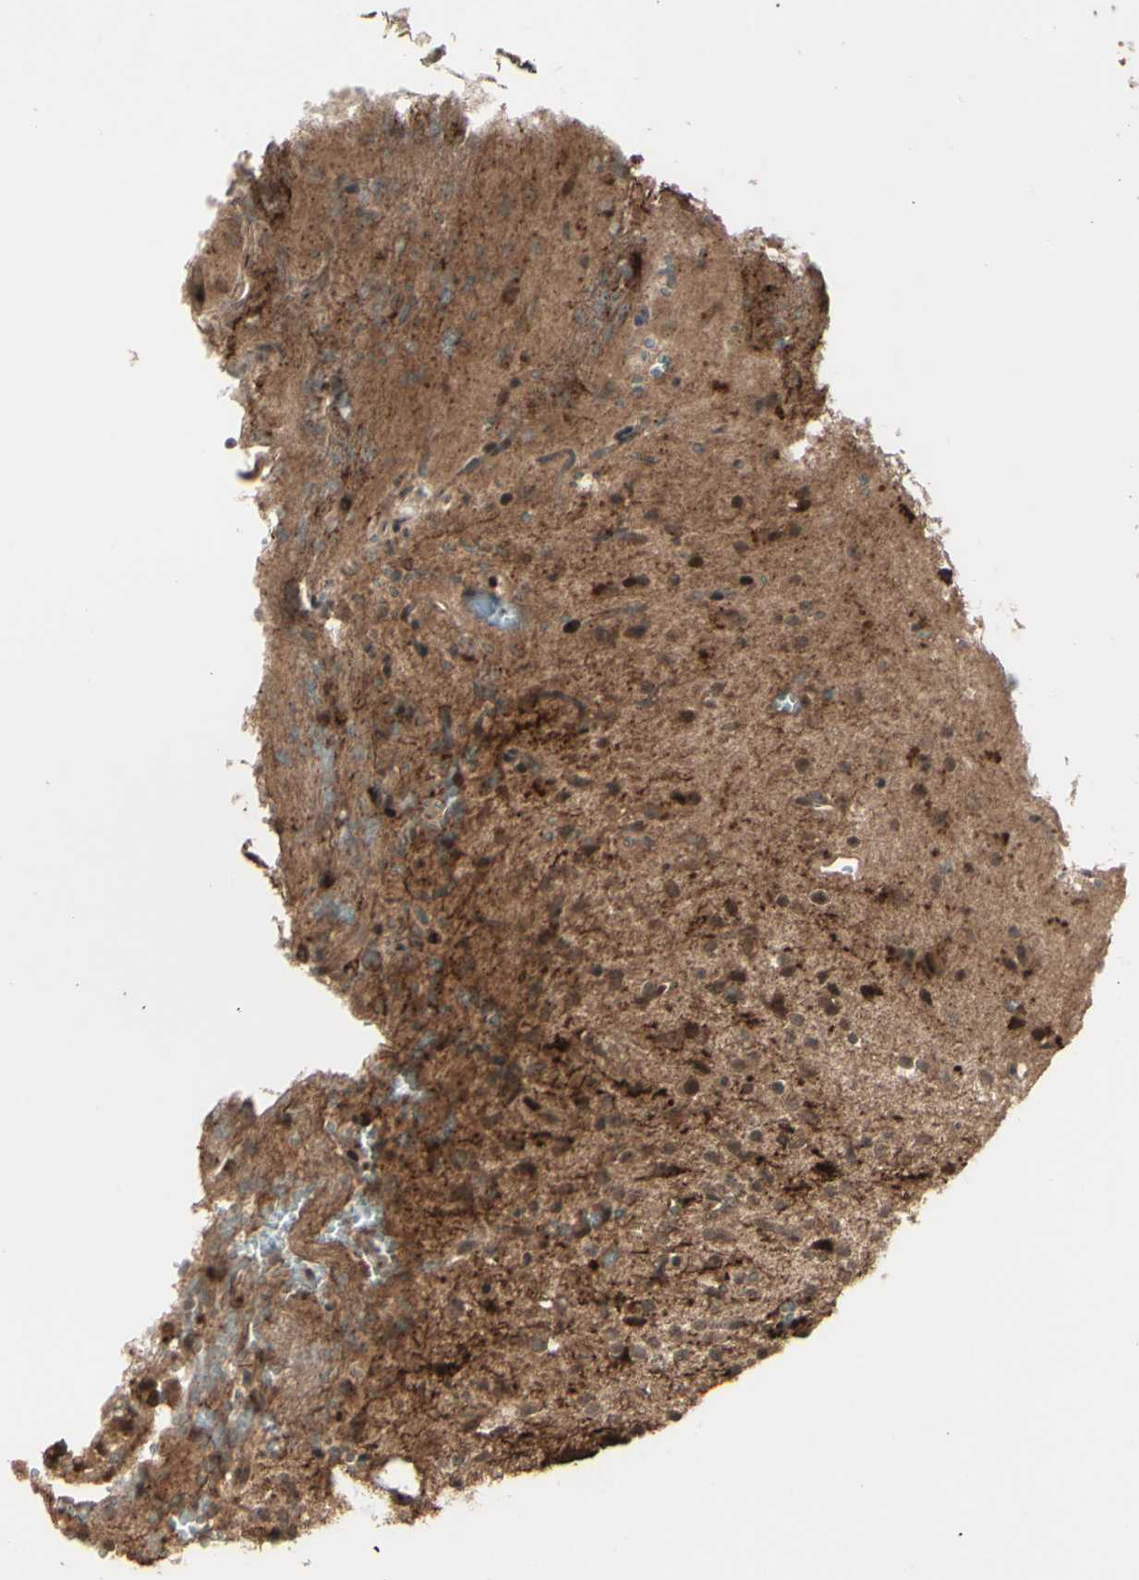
{"staining": {"intensity": "moderate", "quantity": ">75%", "location": "cytoplasmic/membranous,nuclear"}, "tissue": "glioma", "cell_type": "Tumor cells", "image_type": "cancer", "snomed": [{"axis": "morphology", "description": "Glioma, malignant, High grade"}, {"axis": "topography", "description": "Brain"}], "caption": "A photomicrograph of human glioma stained for a protein demonstrates moderate cytoplasmic/membranous and nuclear brown staining in tumor cells.", "gene": "MLF2", "patient": {"sex": "male", "age": 47}}